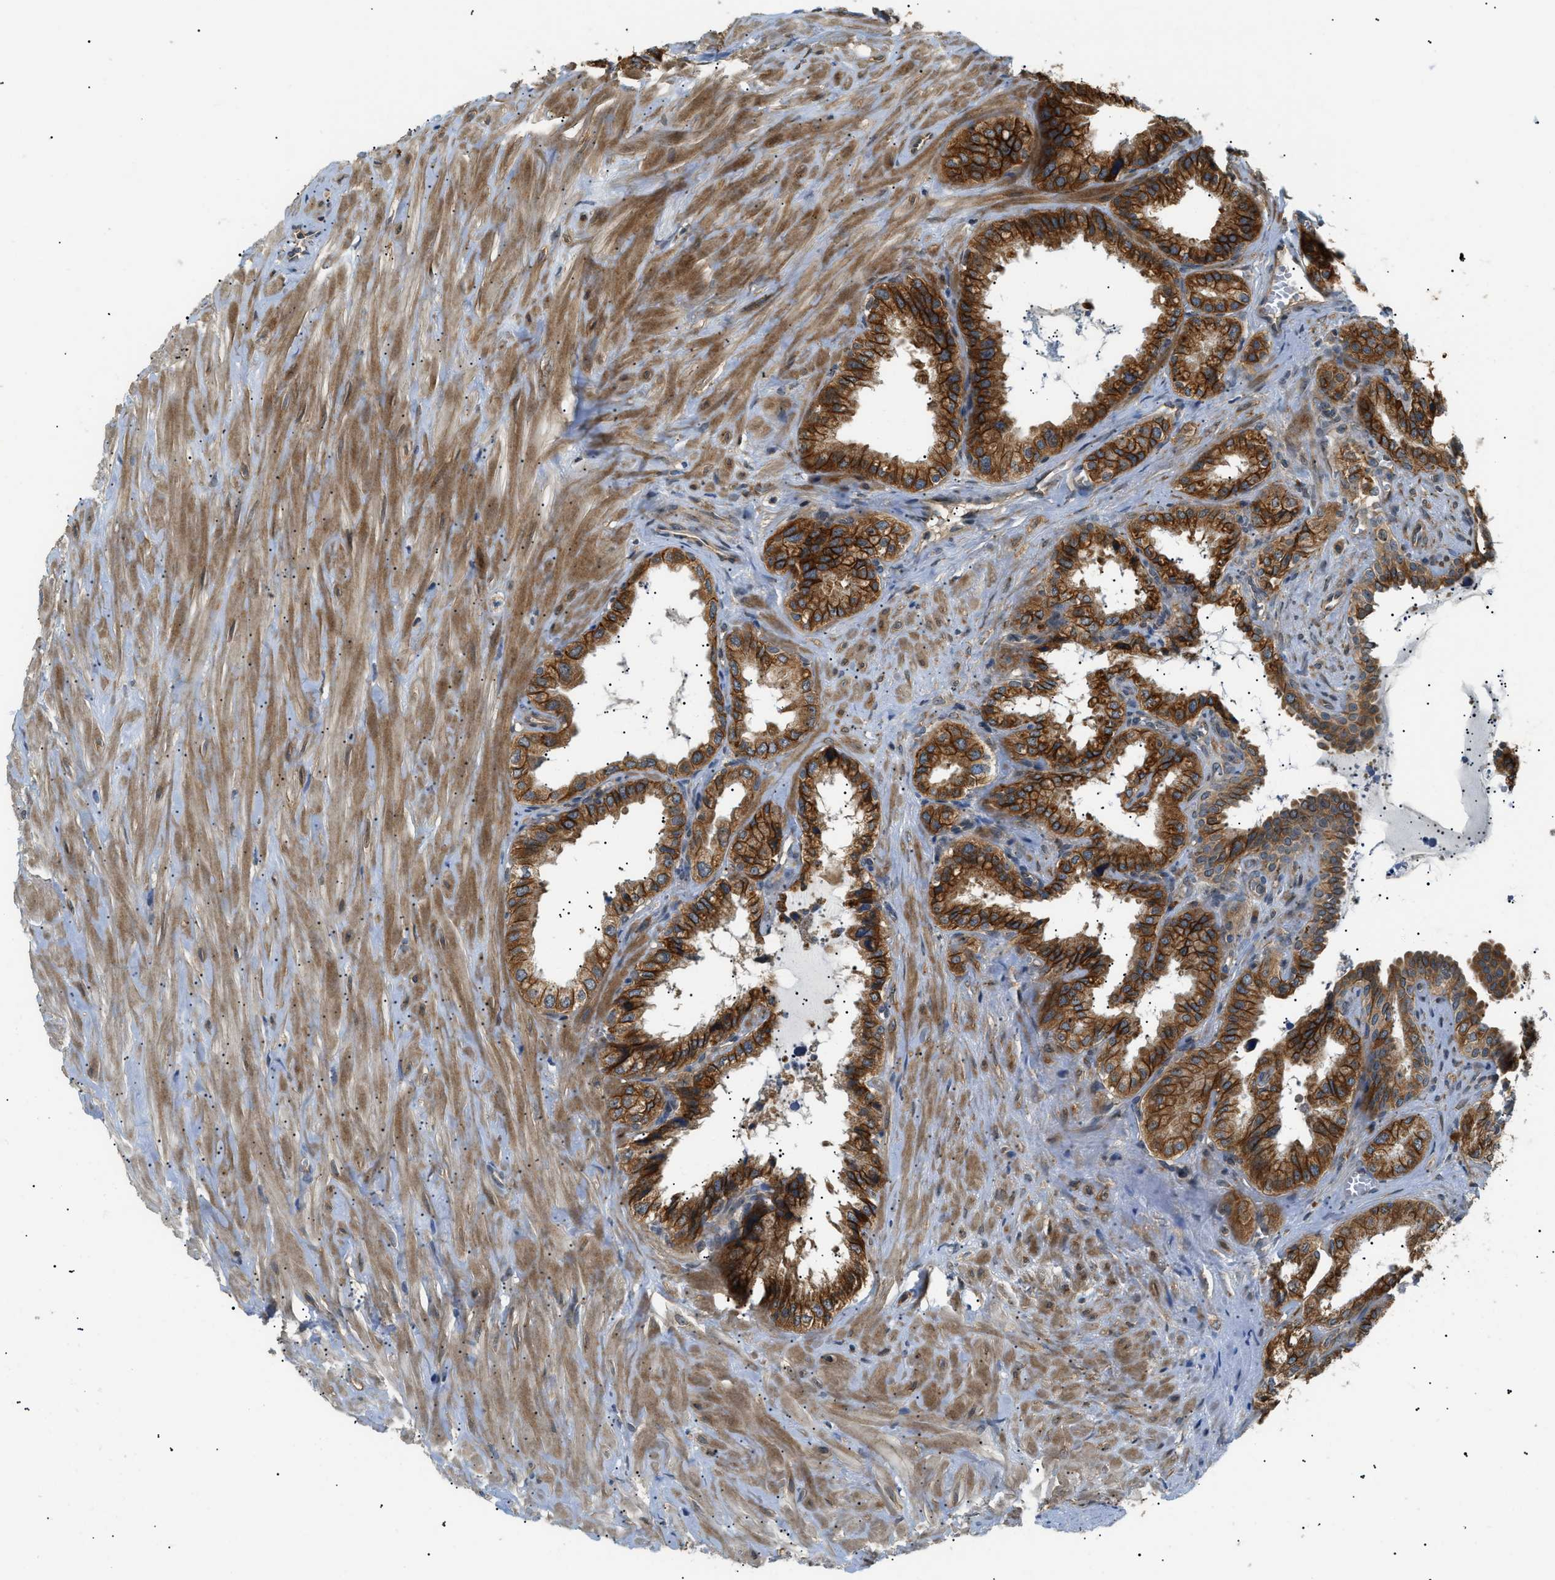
{"staining": {"intensity": "strong", "quantity": ">75%", "location": "cytoplasmic/membranous"}, "tissue": "seminal vesicle", "cell_type": "Glandular cells", "image_type": "normal", "snomed": [{"axis": "morphology", "description": "Normal tissue, NOS"}, {"axis": "topography", "description": "Seminal veicle"}], "caption": "Immunohistochemical staining of unremarkable seminal vesicle exhibits strong cytoplasmic/membranous protein staining in approximately >75% of glandular cells.", "gene": "SRPK1", "patient": {"sex": "male", "age": 64}}